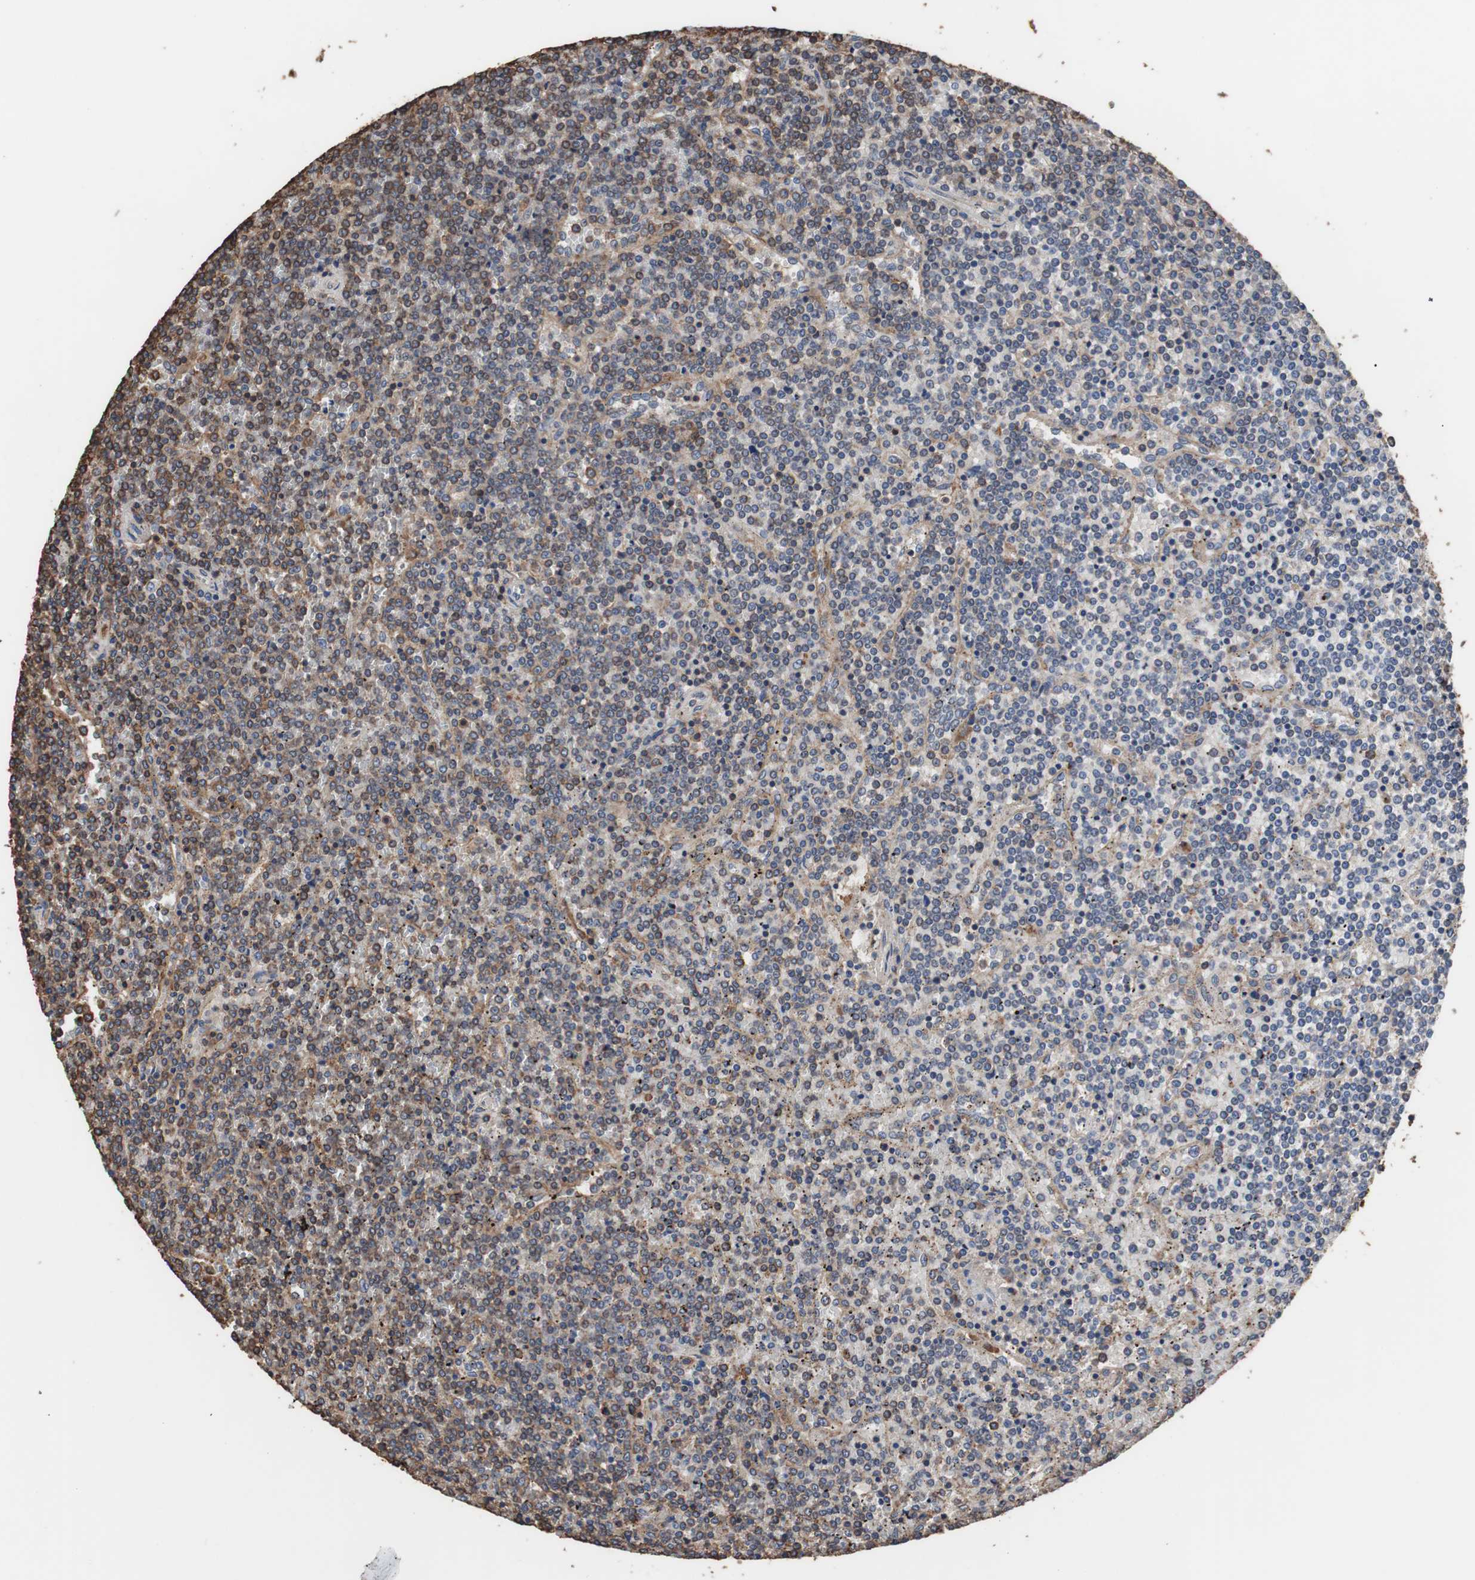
{"staining": {"intensity": "moderate", "quantity": "25%-75%", "location": "cytoplasmic/membranous"}, "tissue": "lymphoma", "cell_type": "Tumor cells", "image_type": "cancer", "snomed": [{"axis": "morphology", "description": "Malignant lymphoma, non-Hodgkin's type, Low grade"}, {"axis": "topography", "description": "Spleen"}], "caption": "The histopathology image shows a brown stain indicating the presence of a protein in the cytoplasmic/membranous of tumor cells in malignant lymphoma, non-Hodgkin's type (low-grade). The protein of interest is shown in brown color, while the nuclei are stained blue.", "gene": "COL6A2", "patient": {"sex": "female", "age": 19}}